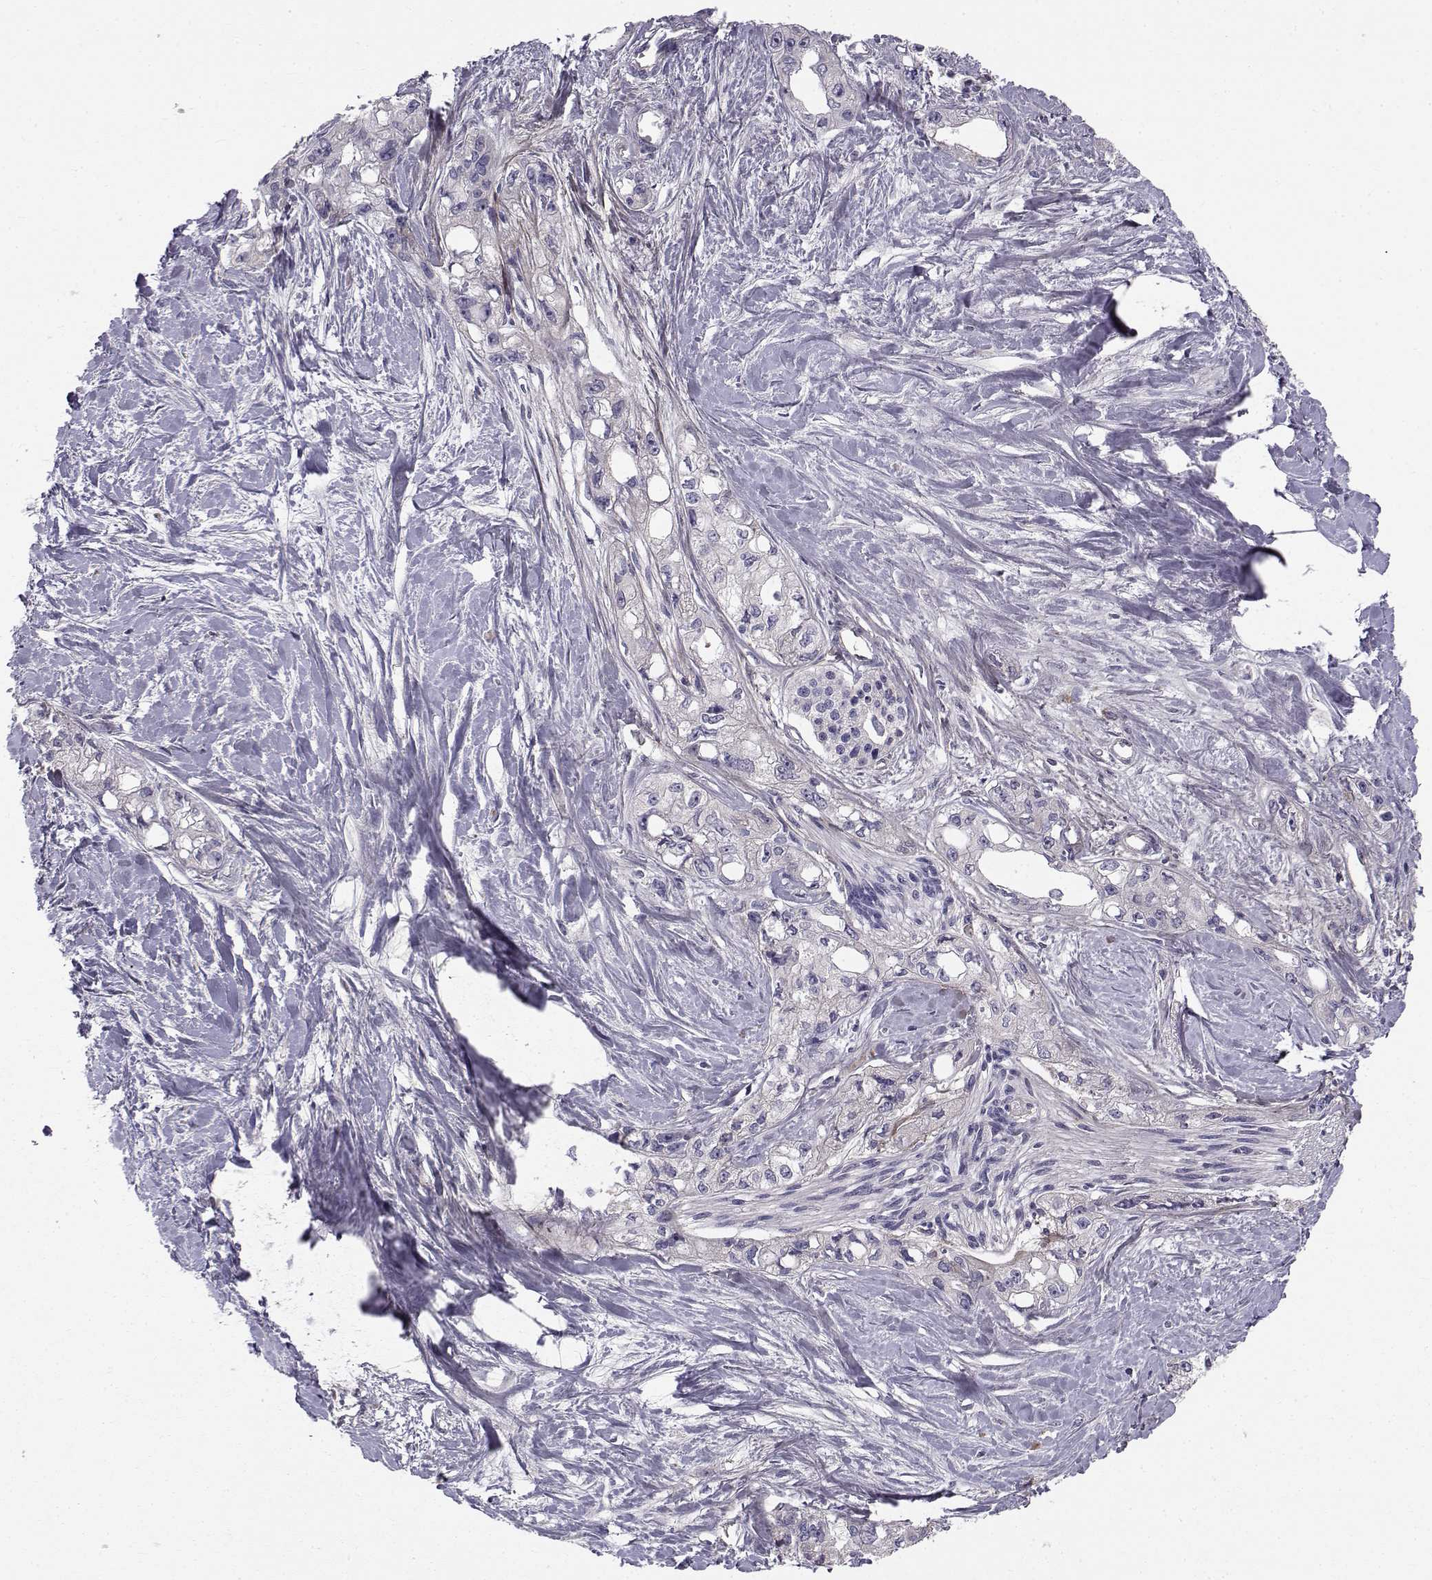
{"staining": {"intensity": "negative", "quantity": "none", "location": "none"}, "tissue": "pancreatic cancer", "cell_type": "Tumor cells", "image_type": "cancer", "snomed": [{"axis": "morphology", "description": "Adenocarcinoma, NOS"}, {"axis": "topography", "description": "Pancreas"}], "caption": "There is no significant positivity in tumor cells of pancreatic cancer. (DAB immunohistochemistry (IHC), high magnification).", "gene": "PEX5L", "patient": {"sex": "female", "age": 50}}